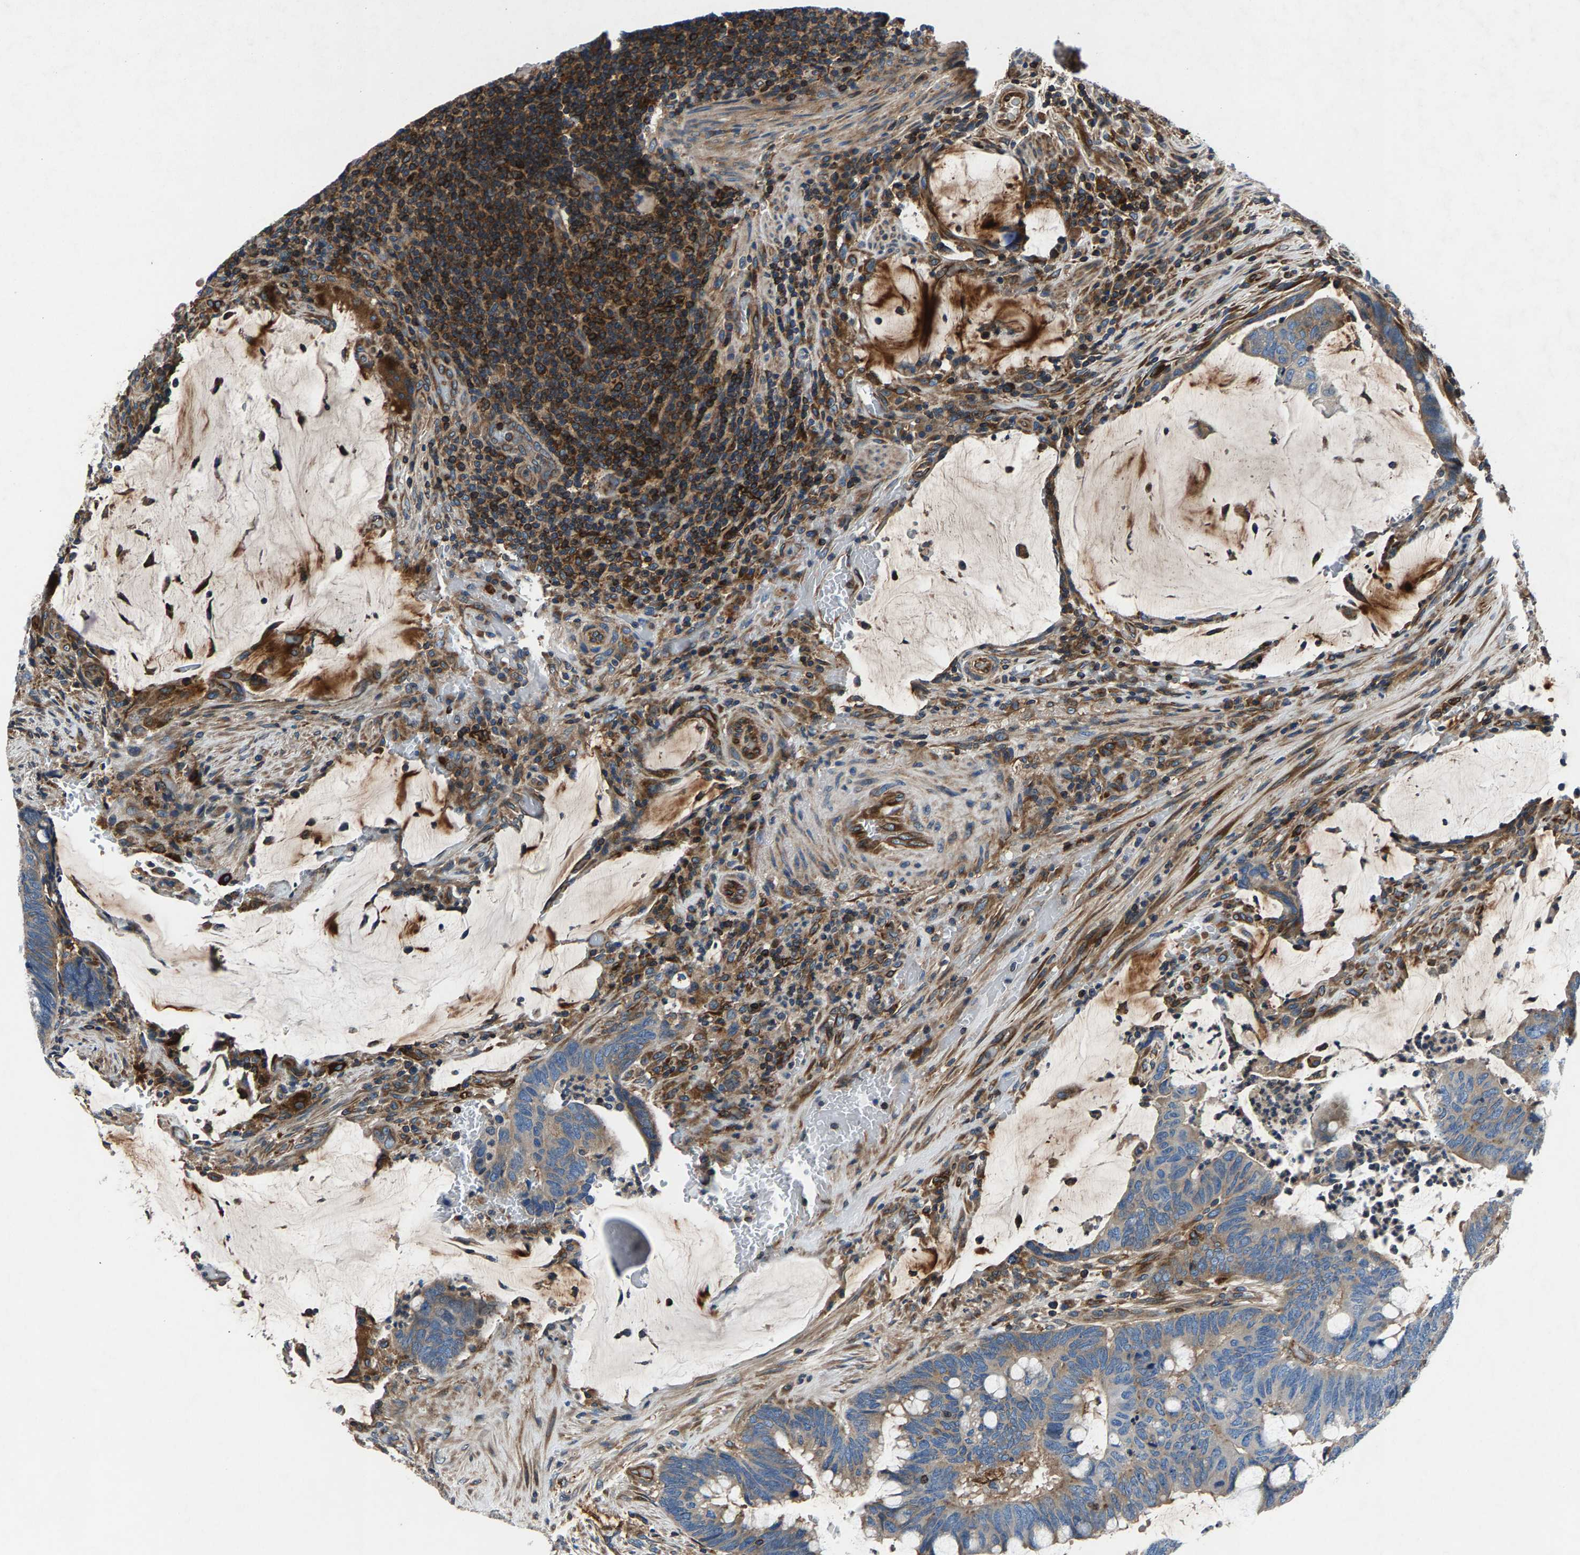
{"staining": {"intensity": "weak", "quantity": "<25%", "location": "cytoplasmic/membranous"}, "tissue": "colorectal cancer", "cell_type": "Tumor cells", "image_type": "cancer", "snomed": [{"axis": "morphology", "description": "Normal tissue, NOS"}, {"axis": "morphology", "description": "Adenocarcinoma, NOS"}, {"axis": "topography", "description": "Rectum"}, {"axis": "topography", "description": "Peripheral nerve tissue"}], "caption": "The image displays no significant positivity in tumor cells of adenocarcinoma (colorectal).", "gene": "LPCAT1", "patient": {"sex": "male", "age": 92}}